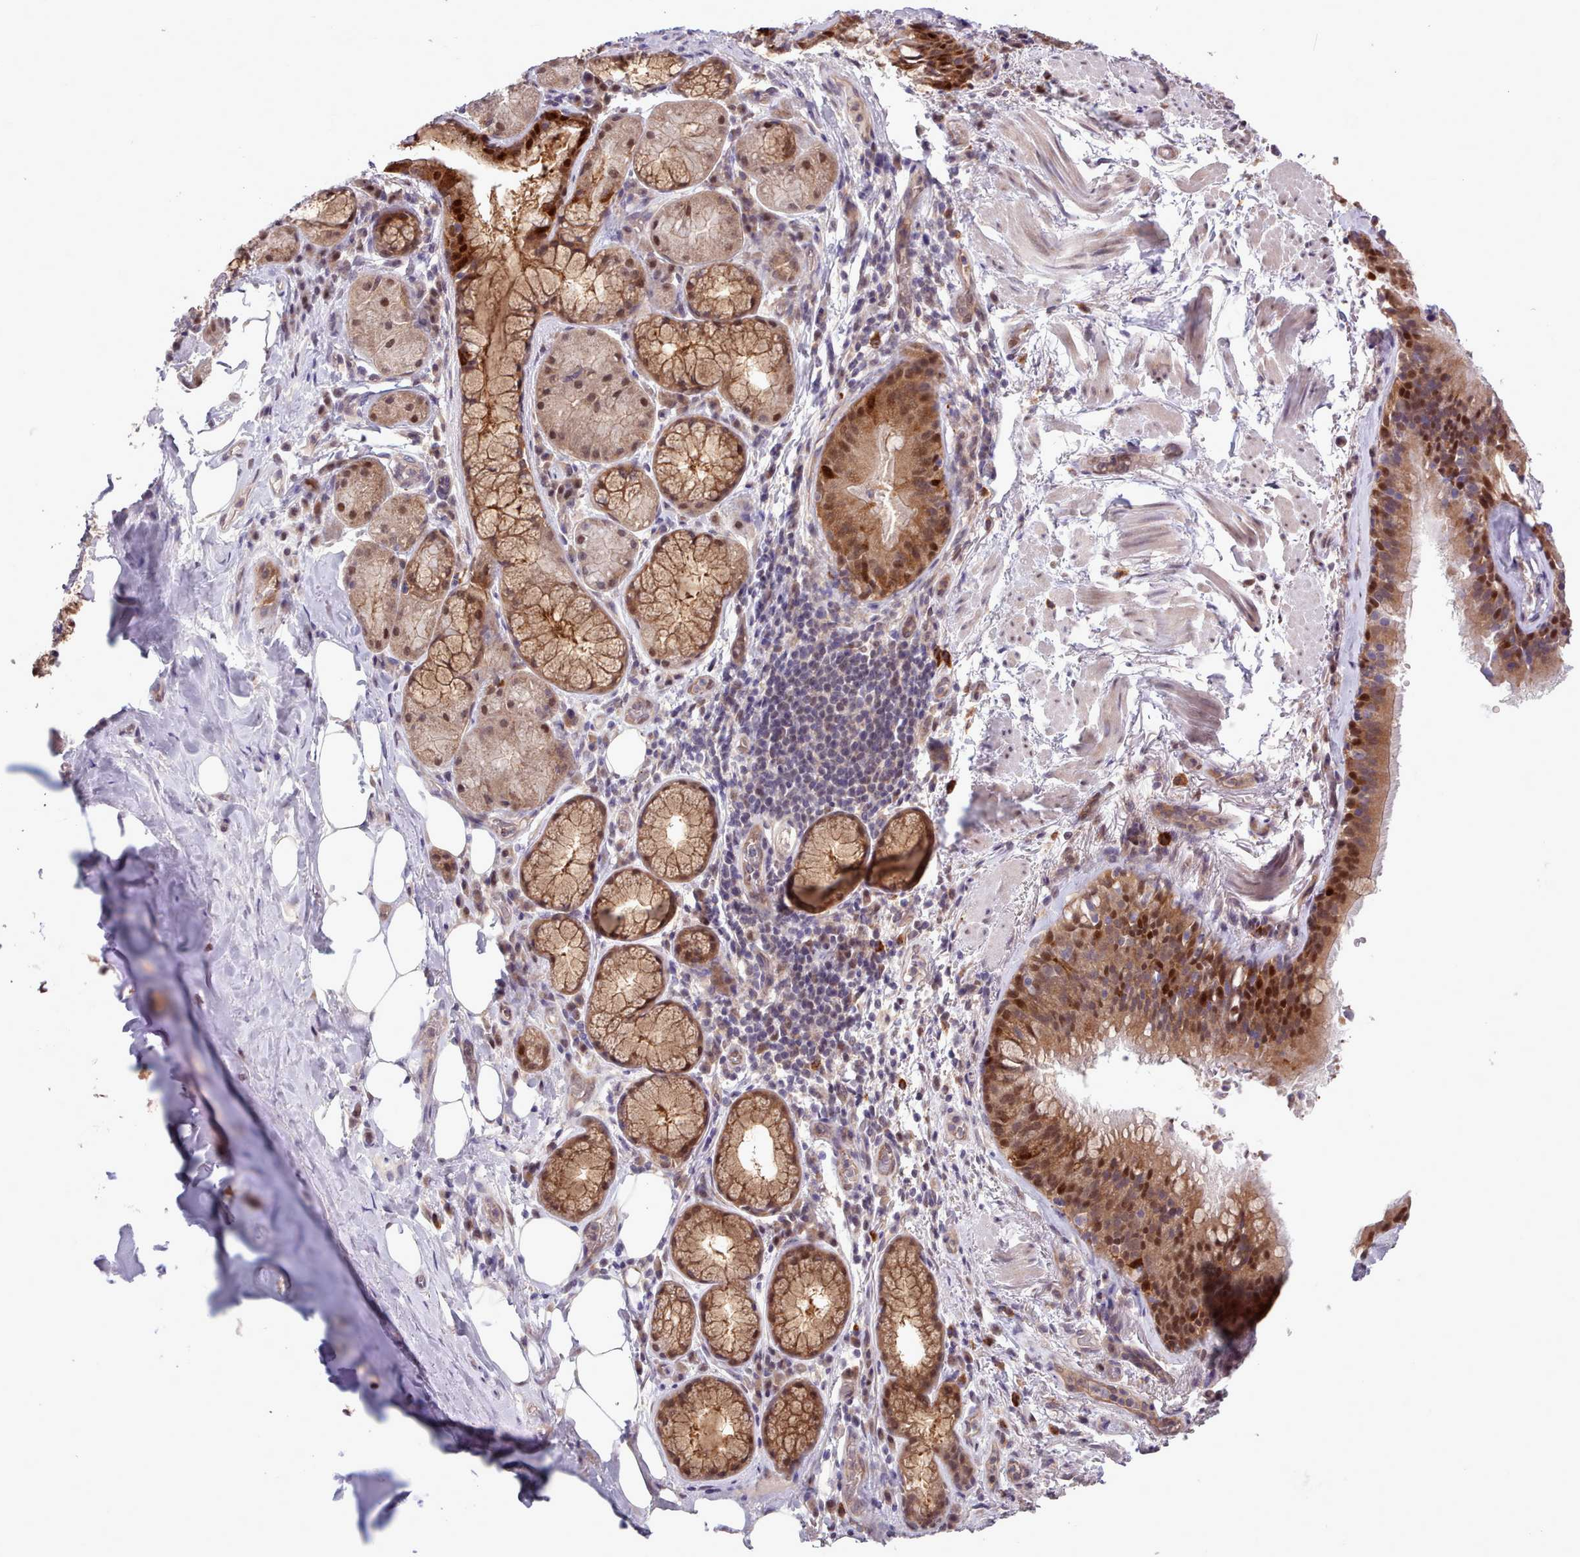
{"staining": {"intensity": "negative", "quantity": "none", "location": "none"}, "tissue": "adipose tissue", "cell_type": "Adipocytes", "image_type": "normal", "snomed": [{"axis": "morphology", "description": "Normal tissue, NOS"}, {"axis": "topography", "description": "Lymph node"}, {"axis": "topography", "description": "Cartilage tissue"}, {"axis": "topography", "description": "Bronchus"}], "caption": "Adipocytes show no significant staining in unremarkable adipose tissue.", "gene": "AHCY", "patient": {"sex": "male", "age": 63}}